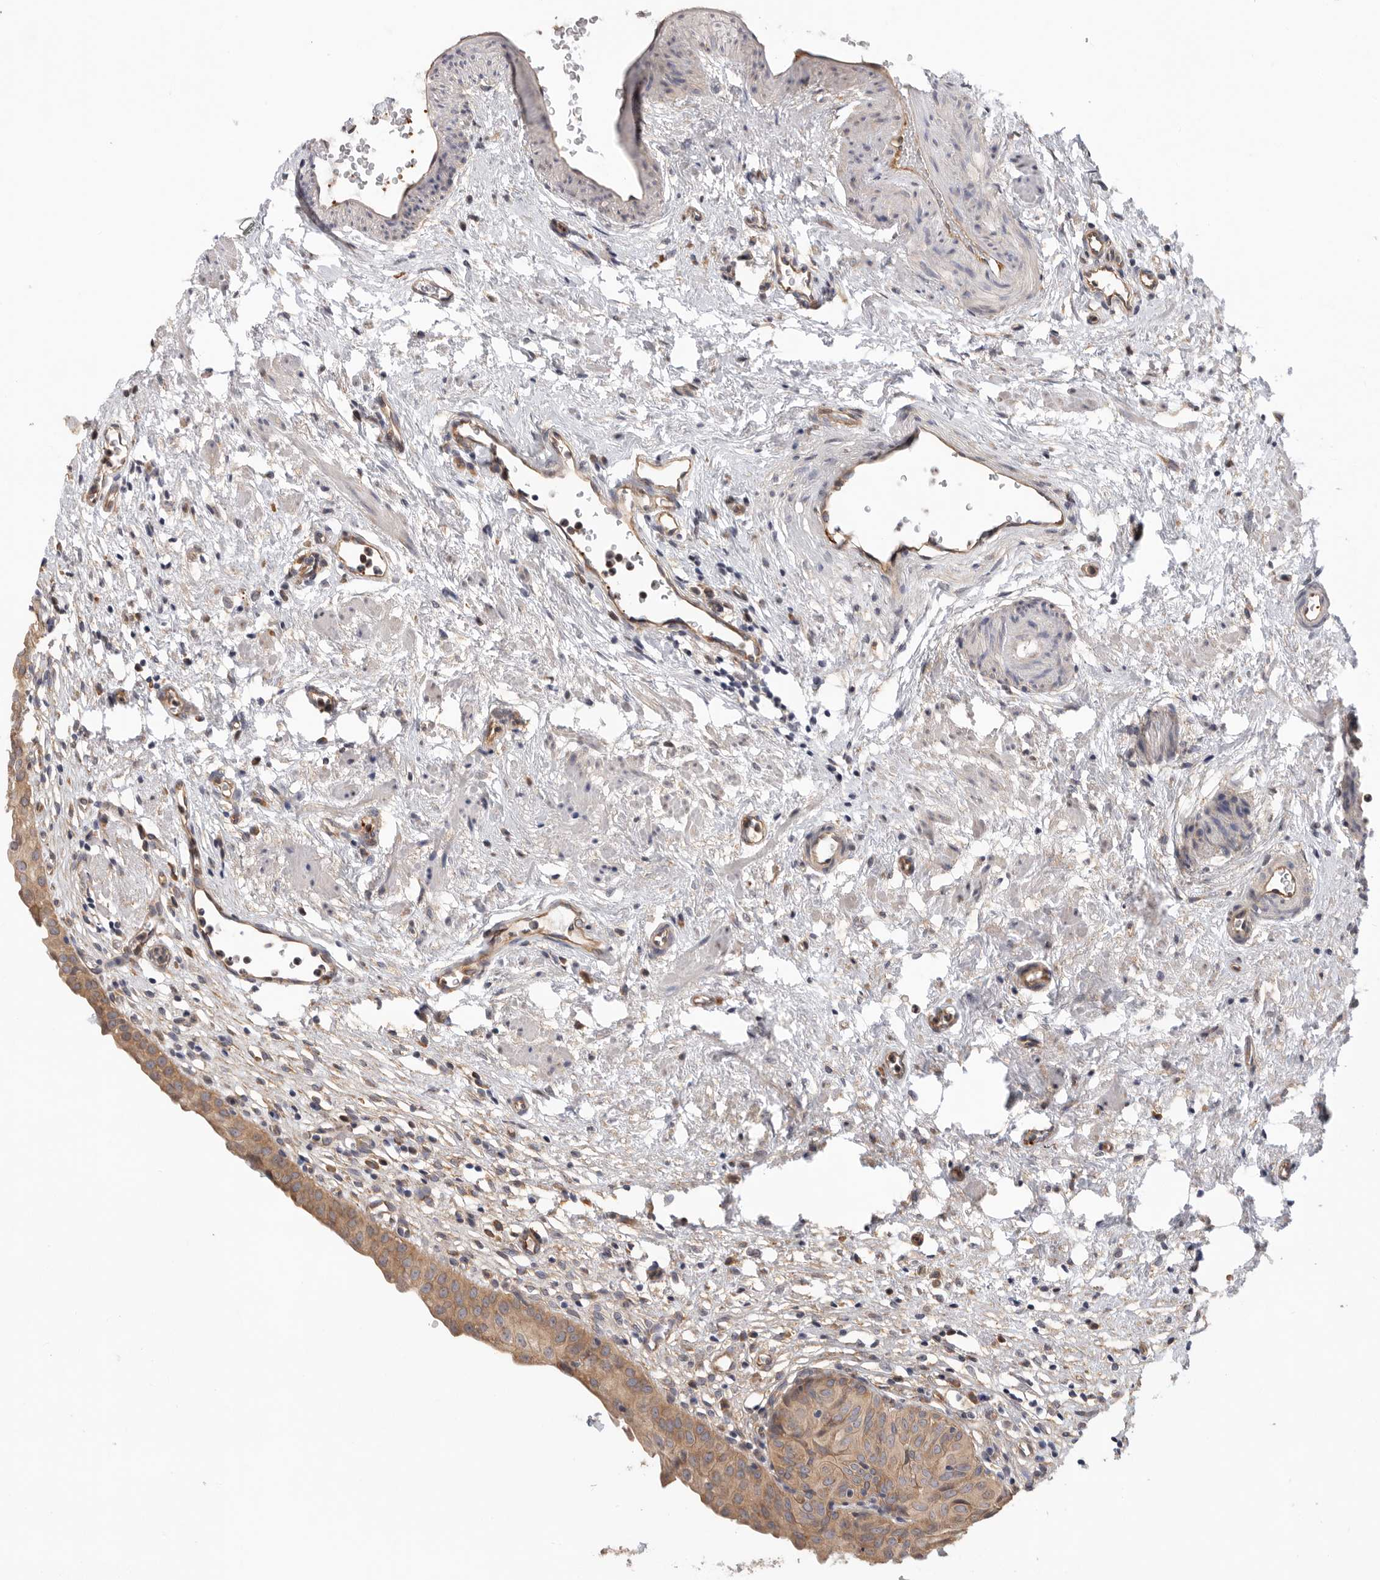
{"staining": {"intensity": "moderate", "quantity": ">75%", "location": "cytoplasmic/membranous"}, "tissue": "urinary bladder", "cell_type": "Urothelial cells", "image_type": "normal", "snomed": [{"axis": "morphology", "description": "Normal tissue, NOS"}, {"axis": "morphology", "description": "Urothelial carcinoma, High grade"}, {"axis": "topography", "description": "Urinary bladder"}], "caption": "Protein staining of benign urinary bladder displays moderate cytoplasmic/membranous expression in approximately >75% of urothelial cells. The staining was performed using DAB (3,3'-diaminobenzidine) to visualize the protein expression in brown, while the nuclei were stained in blue with hematoxylin (Magnification: 20x).", "gene": "CDC42BPB", "patient": {"sex": "female", "age": 60}}